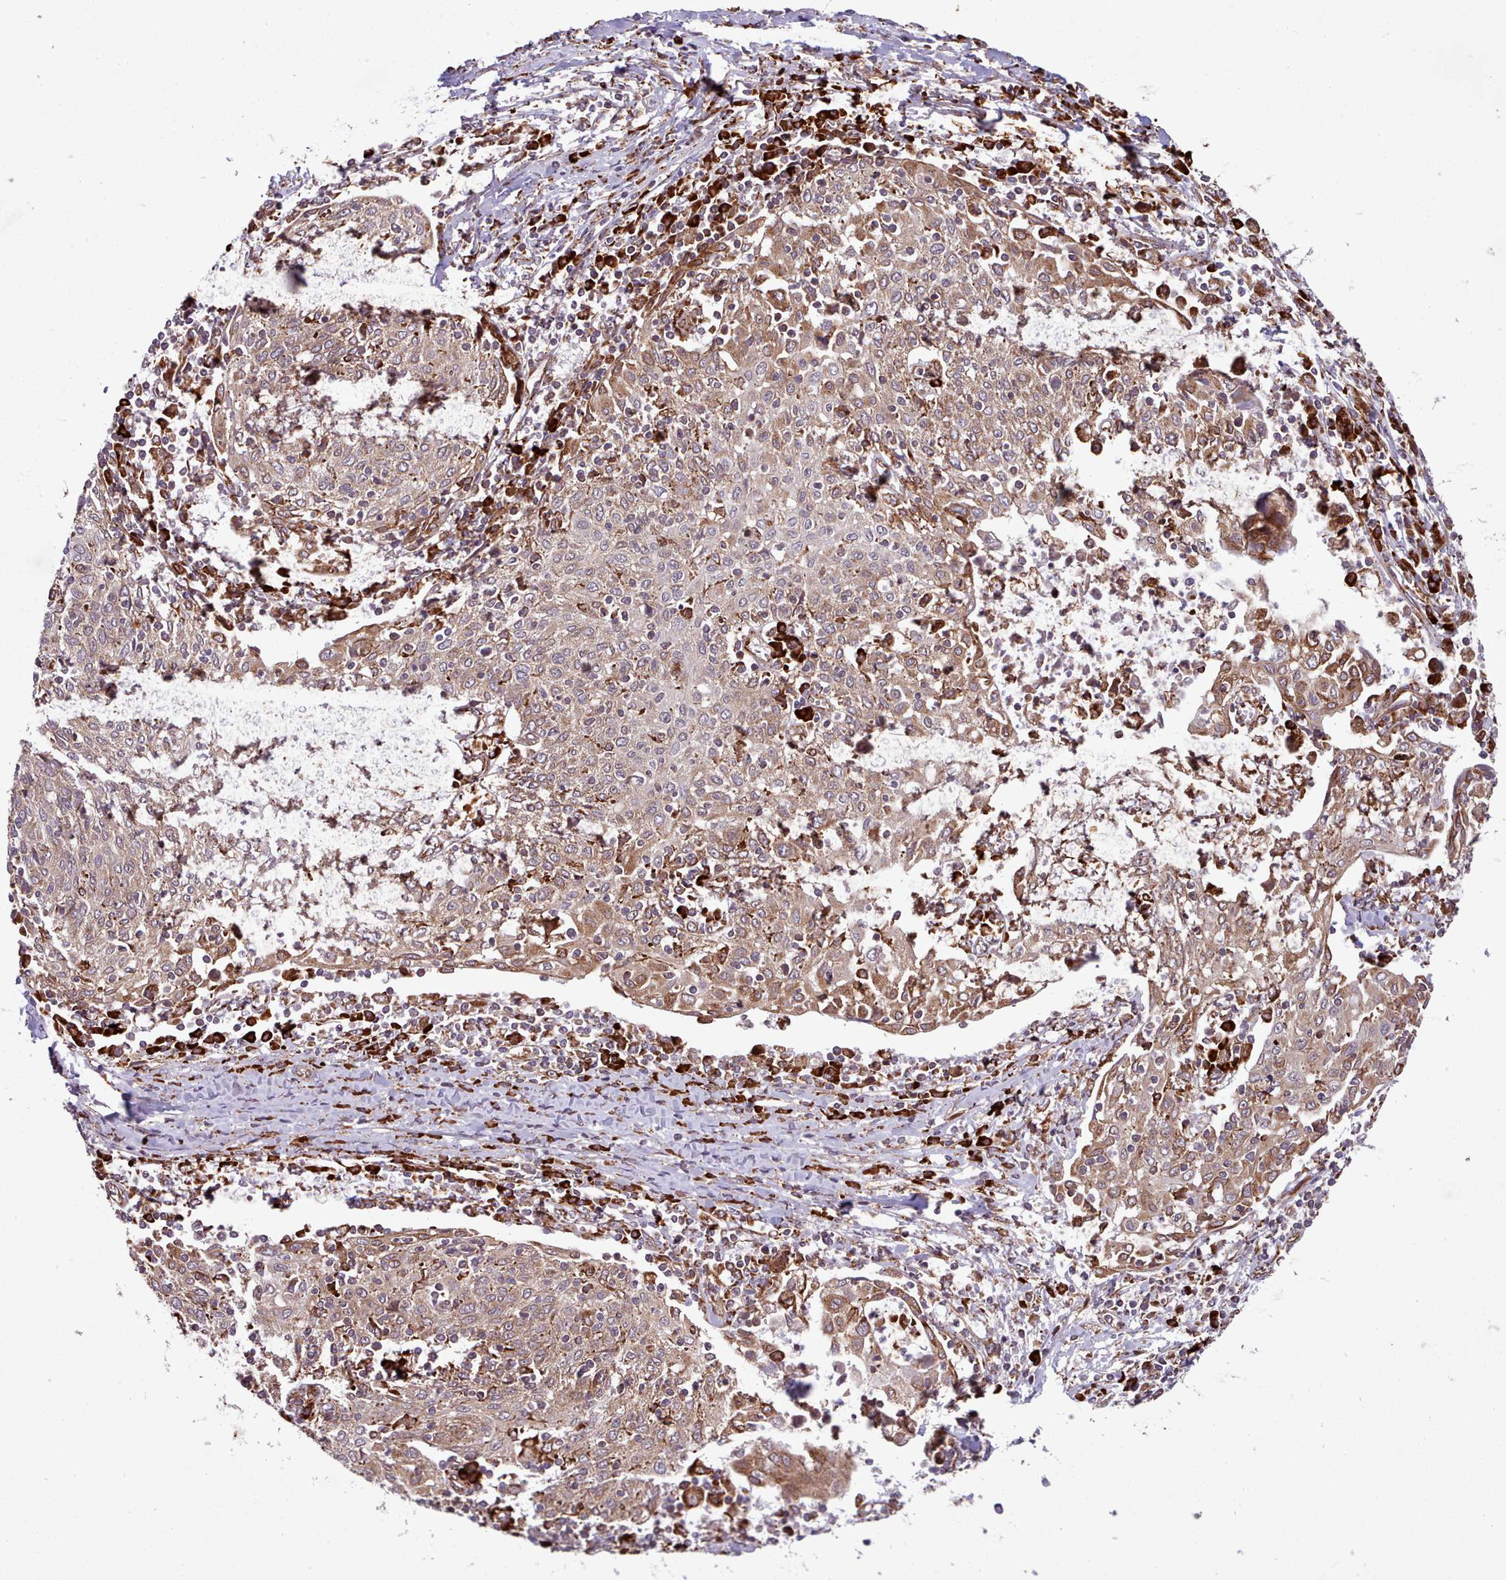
{"staining": {"intensity": "moderate", "quantity": "25%-75%", "location": "cytoplasmic/membranous"}, "tissue": "cervical cancer", "cell_type": "Tumor cells", "image_type": "cancer", "snomed": [{"axis": "morphology", "description": "Squamous cell carcinoma, NOS"}, {"axis": "topography", "description": "Cervix"}], "caption": "Human cervical cancer stained with a protein marker exhibits moderate staining in tumor cells.", "gene": "TTLL3", "patient": {"sex": "female", "age": 52}}